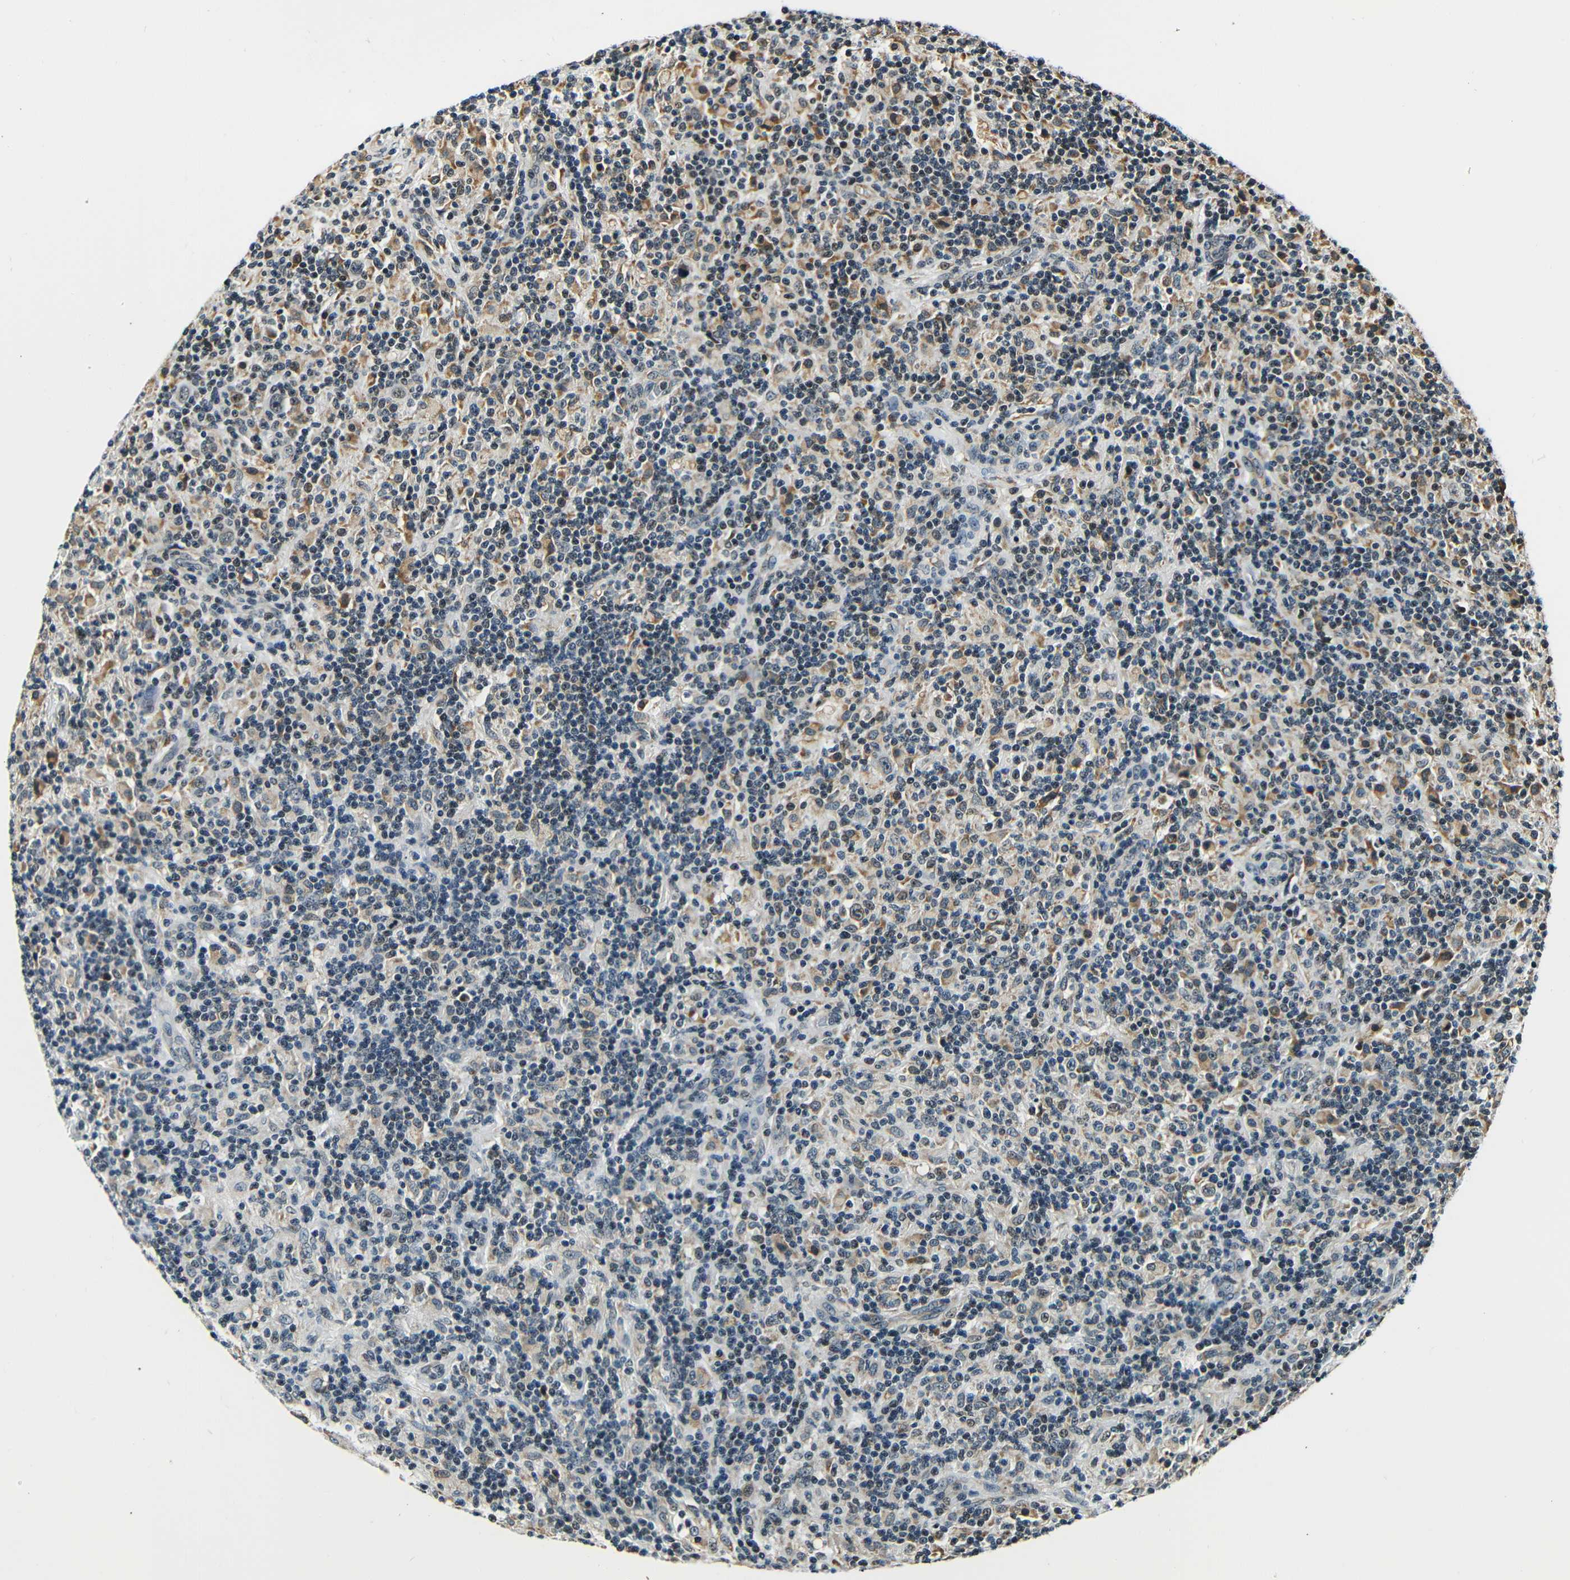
{"staining": {"intensity": "weak", "quantity": "25%-75%", "location": "nuclear"}, "tissue": "lymphoma", "cell_type": "Tumor cells", "image_type": "cancer", "snomed": [{"axis": "morphology", "description": "Hodgkin's disease, NOS"}, {"axis": "topography", "description": "Lymph node"}], "caption": "IHC image of neoplastic tissue: human lymphoma stained using immunohistochemistry (IHC) exhibits low levels of weak protein expression localized specifically in the nuclear of tumor cells, appearing as a nuclear brown color.", "gene": "NCBP3", "patient": {"sex": "male", "age": 70}}